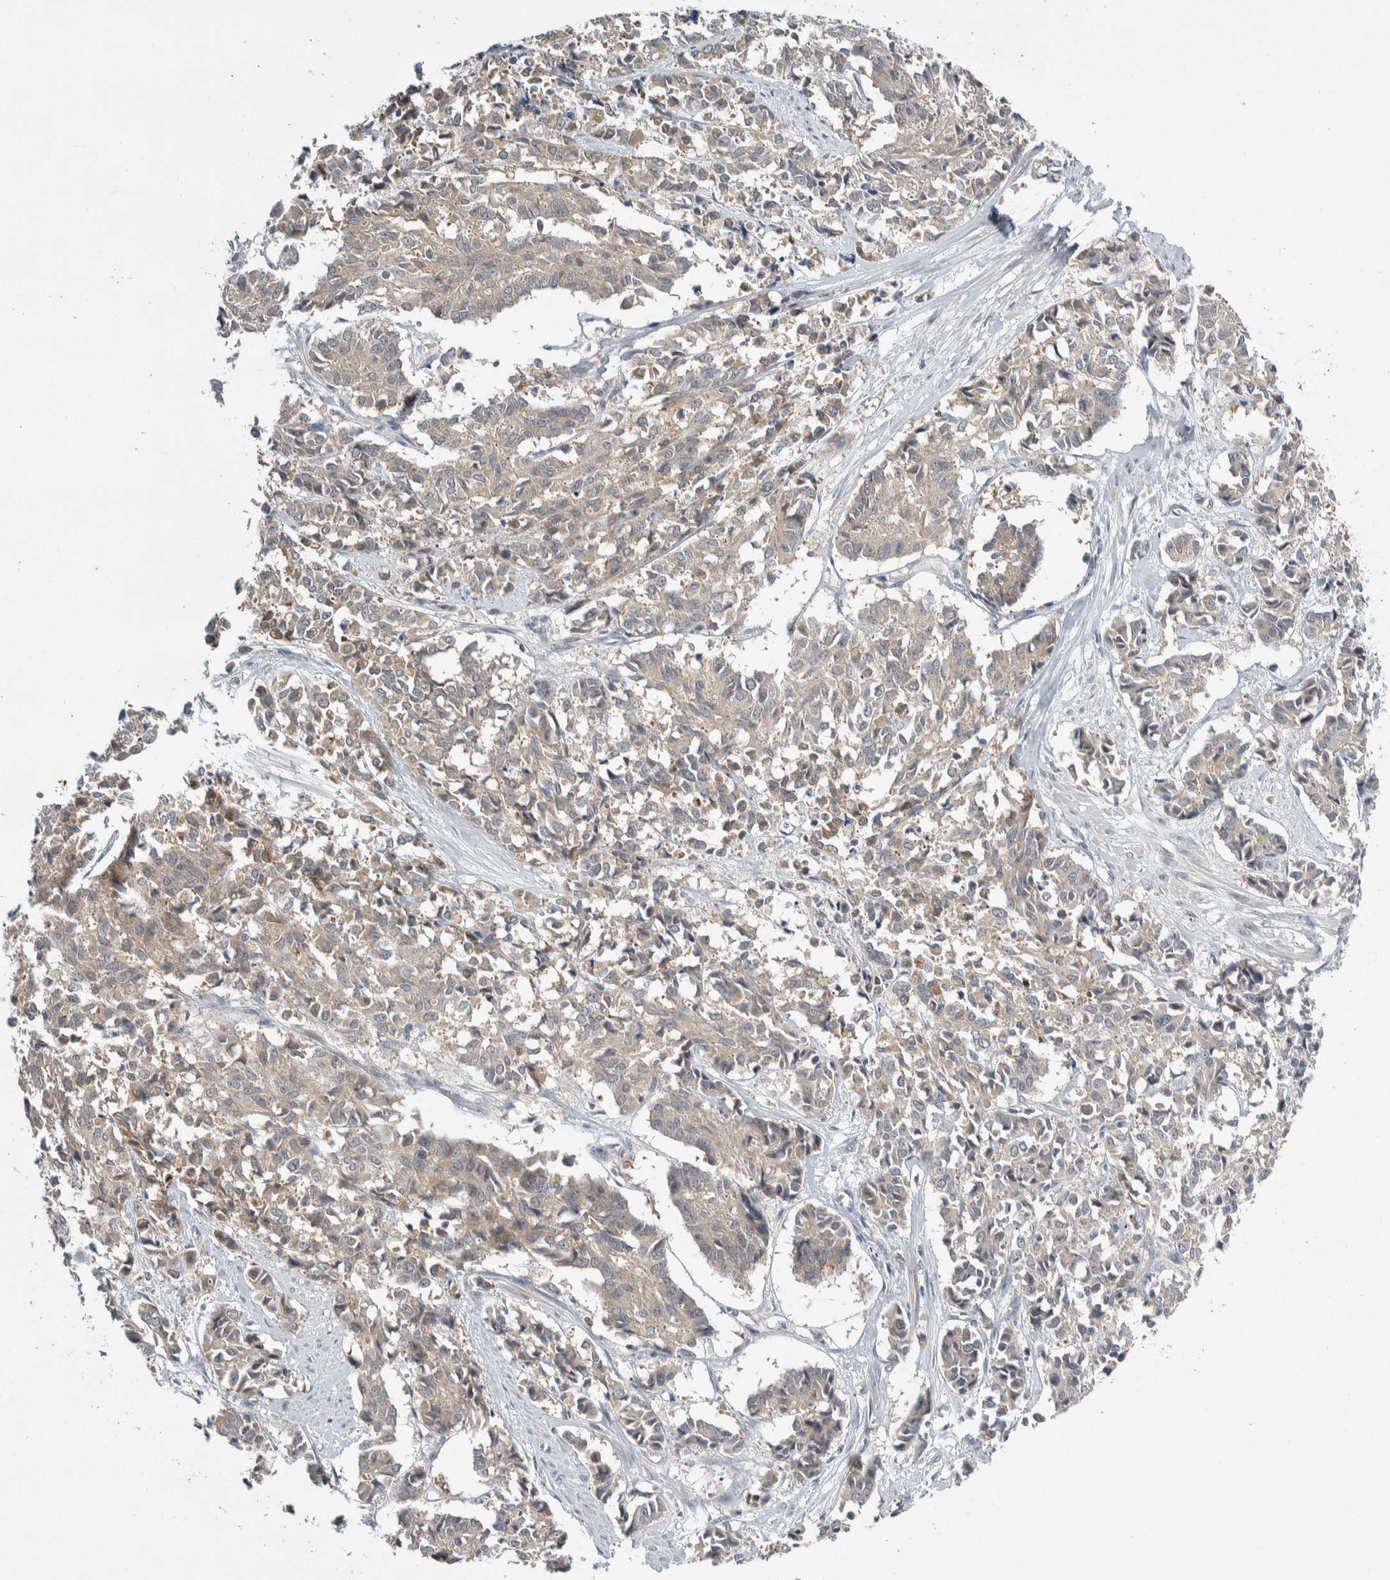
{"staining": {"intensity": "negative", "quantity": "none", "location": "none"}, "tissue": "cervical cancer", "cell_type": "Tumor cells", "image_type": "cancer", "snomed": [{"axis": "morphology", "description": "Squamous cell carcinoma, NOS"}, {"axis": "topography", "description": "Cervix"}], "caption": "An image of human squamous cell carcinoma (cervical) is negative for staining in tumor cells. (DAB (3,3'-diaminobenzidine) IHC, high magnification).", "gene": "SHPK", "patient": {"sex": "female", "age": 35}}